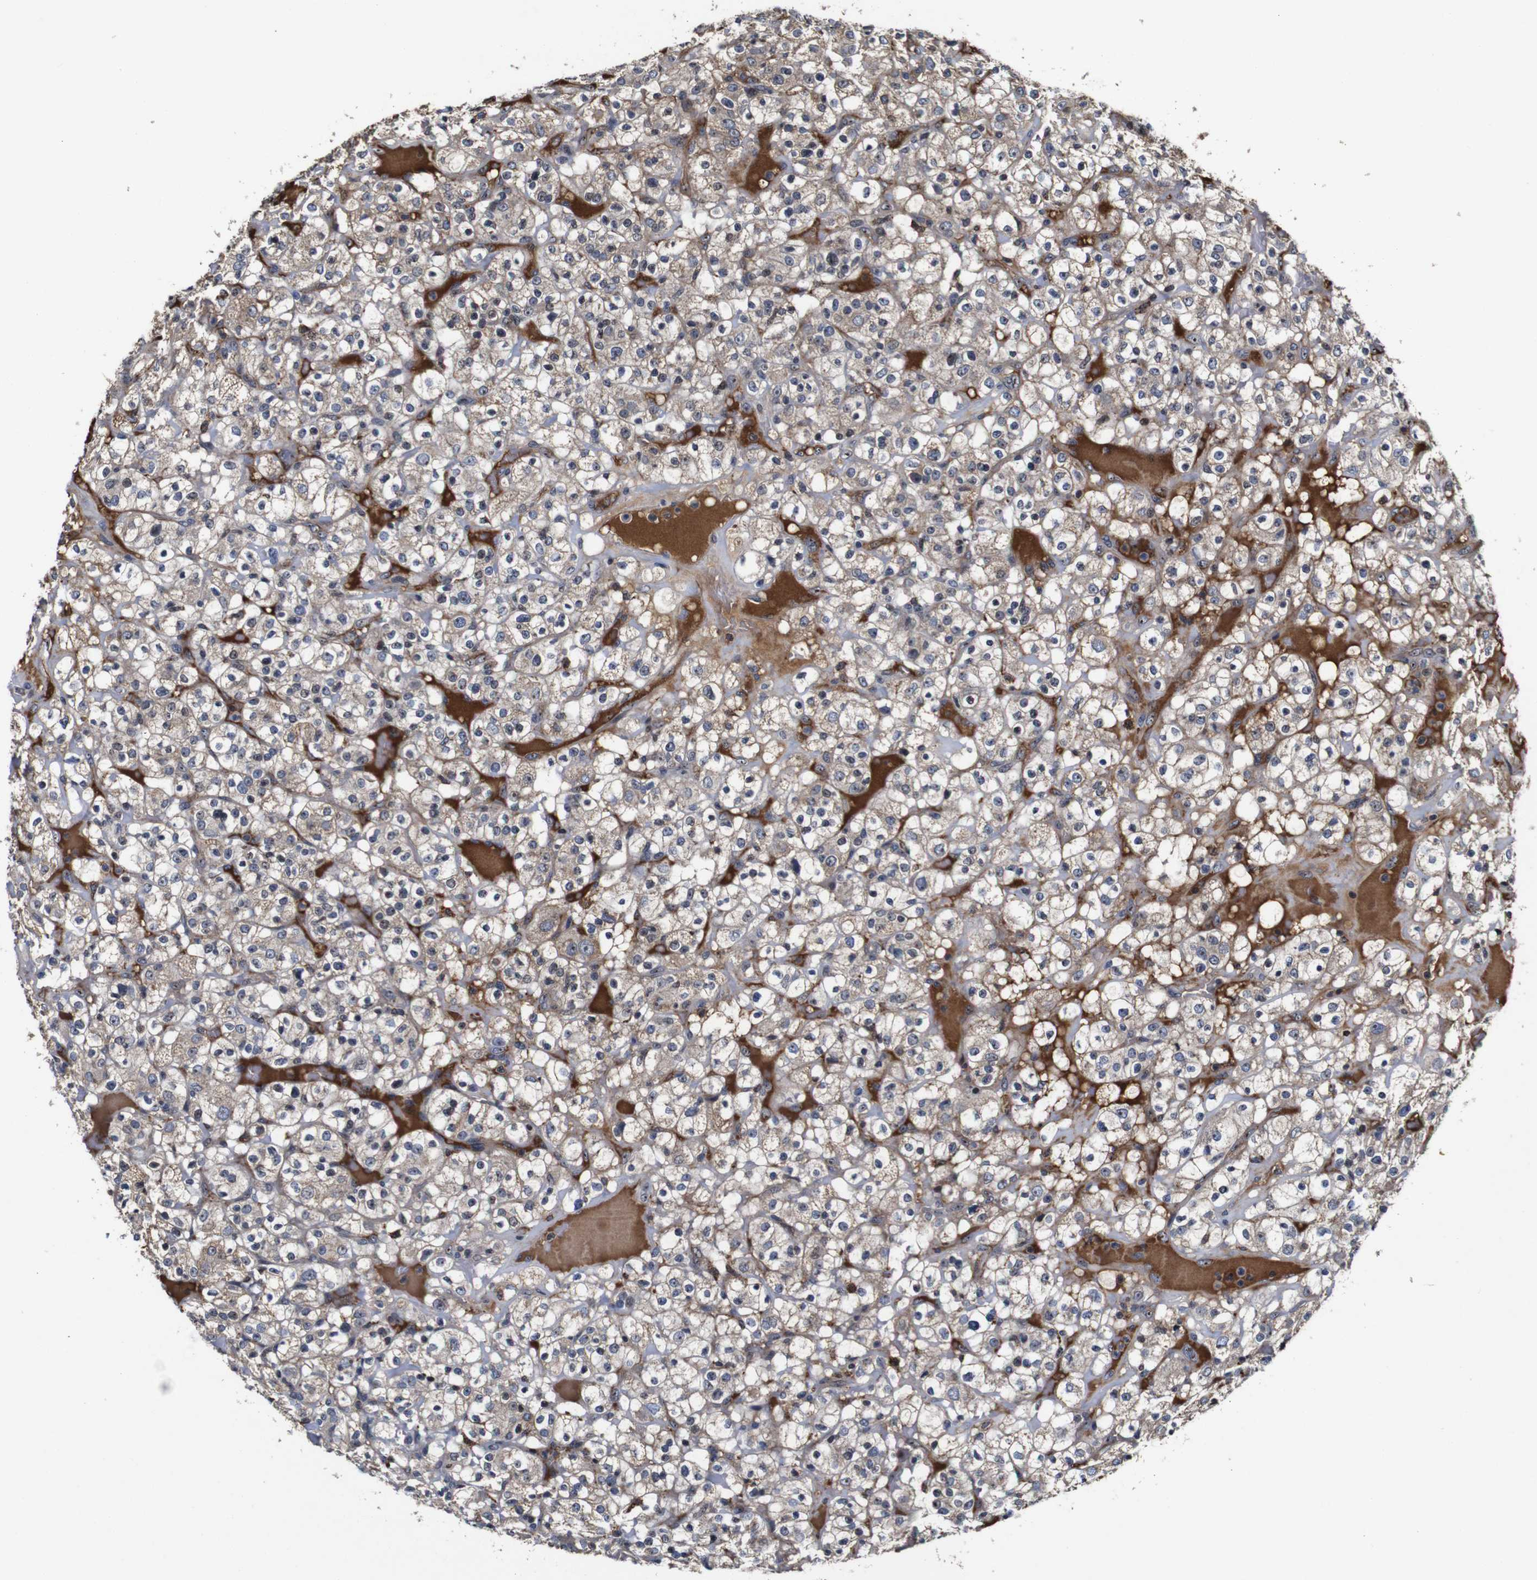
{"staining": {"intensity": "moderate", "quantity": "25%-75%", "location": "cytoplasmic/membranous"}, "tissue": "renal cancer", "cell_type": "Tumor cells", "image_type": "cancer", "snomed": [{"axis": "morphology", "description": "Normal tissue, NOS"}, {"axis": "morphology", "description": "Adenocarcinoma, NOS"}, {"axis": "topography", "description": "Kidney"}], "caption": "Human renal cancer (adenocarcinoma) stained with a protein marker displays moderate staining in tumor cells.", "gene": "MYC", "patient": {"sex": "female", "age": 72}}